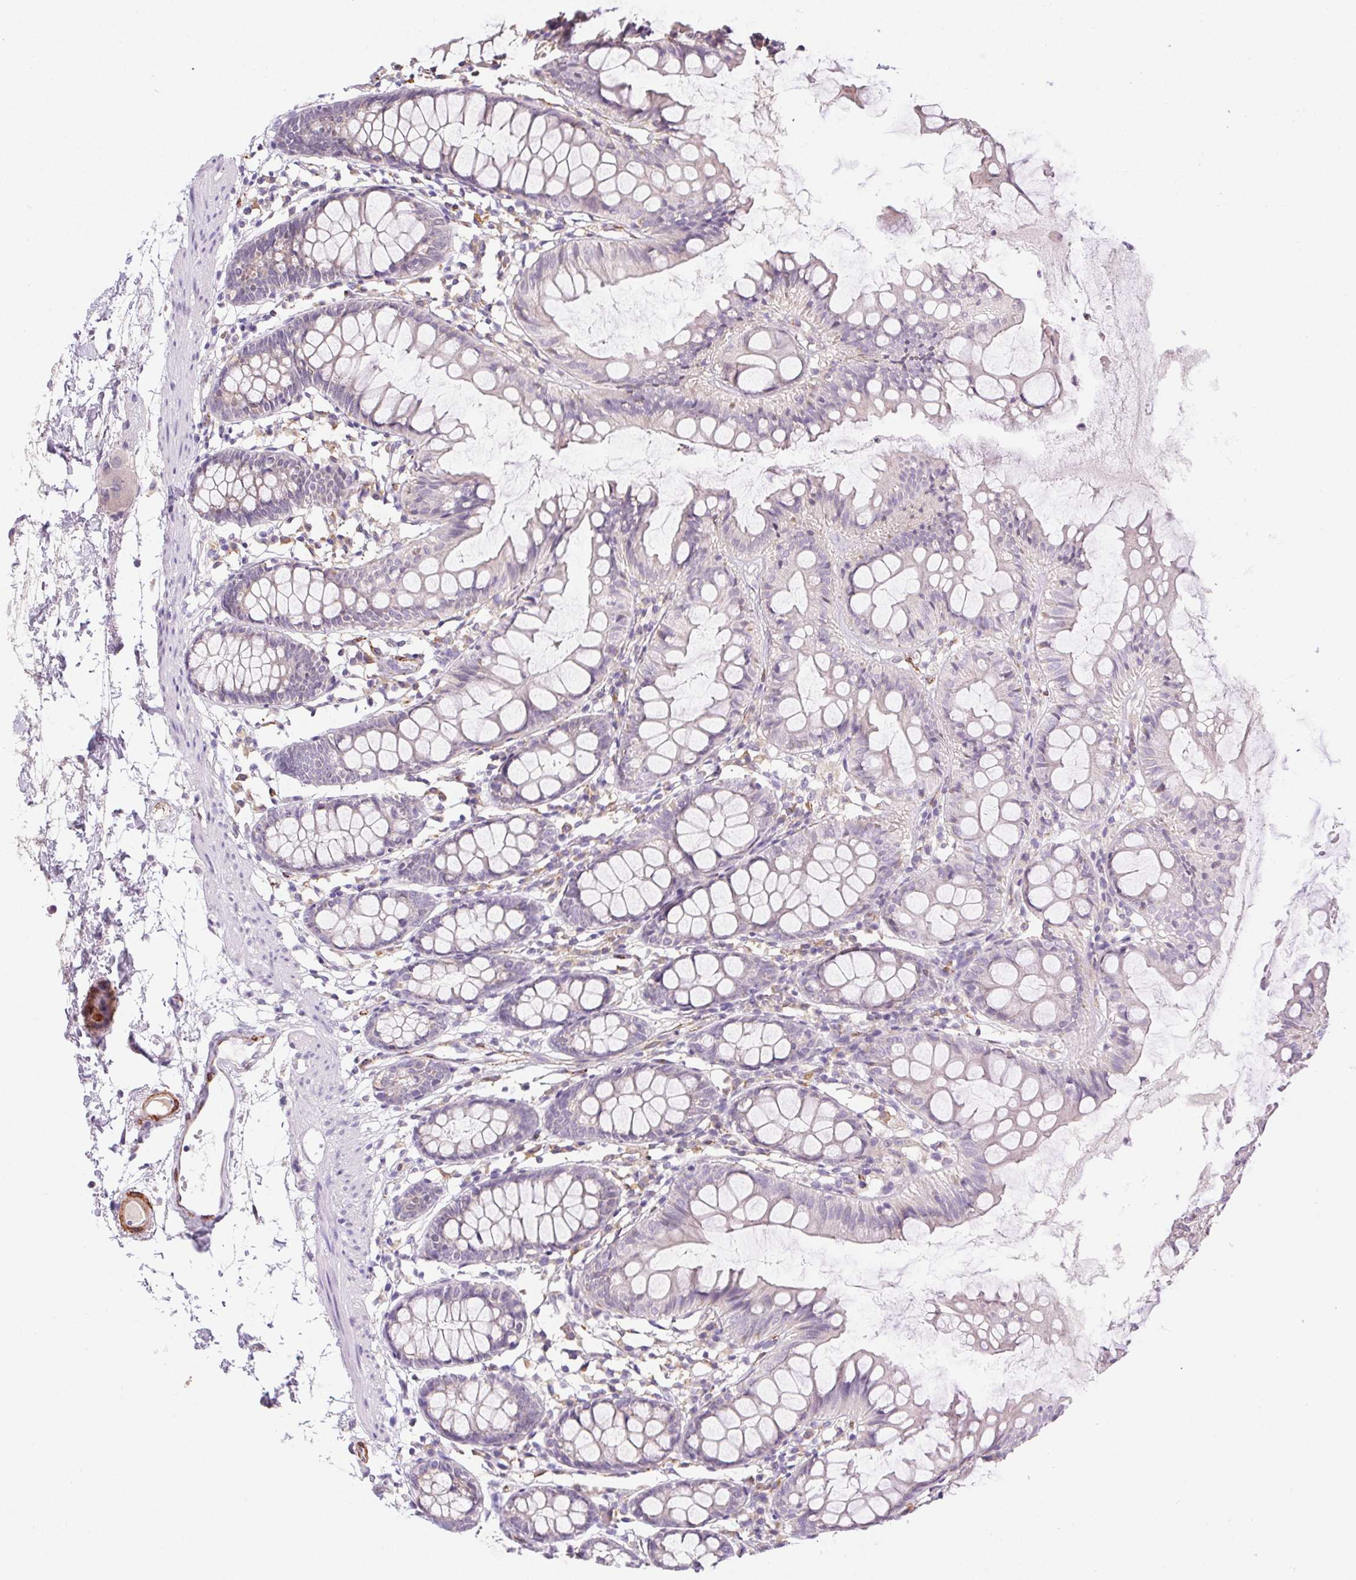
{"staining": {"intensity": "negative", "quantity": "none", "location": "none"}, "tissue": "colon", "cell_type": "Endothelial cells", "image_type": "normal", "snomed": [{"axis": "morphology", "description": "Normal tissue, NOS"}, {"axis": "topography", "description": "Colon"}], "caption": "Colon stained for a protein using immunohistochemistry exhibits no staining endothelial cells.", "gene": "HRC", "patient": {"sex": "female", "age": 84}}